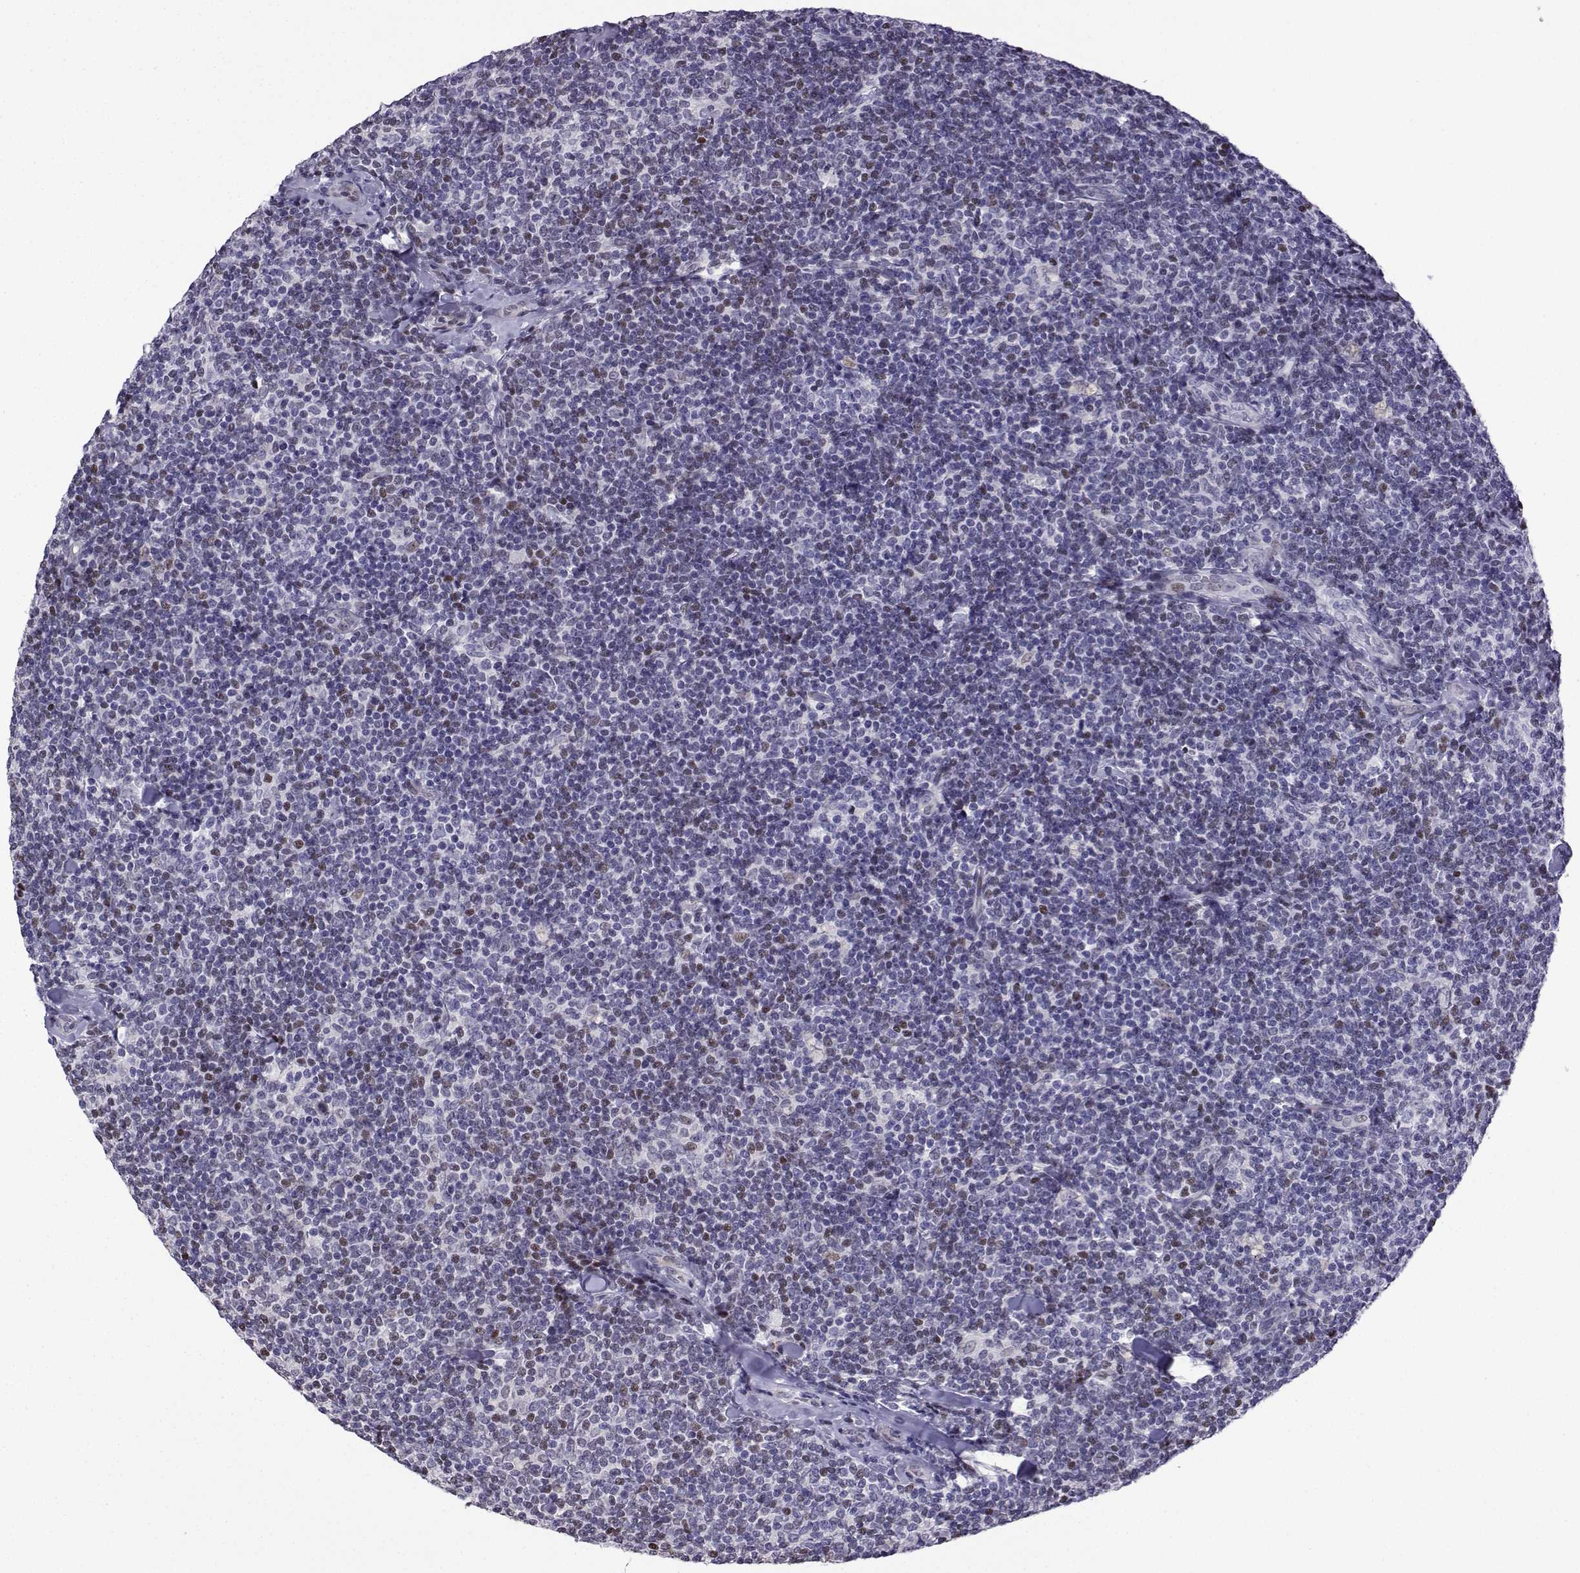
{"staining": {"intensity": "negative", "quantity": "none", "location": "none"}, "tissue": "lymphoma", "cell_type": "Tumor cells", "image_type": "cancer", "snomed": [{"axis": "morphology", "description": "Malignant lymphoma, non-Hodgkin's type, Low grade"}, {"axis": "topography", "description": "Lymph node"}], "caption": "This is an immunohistochemistry (IHC) micrograph of human lymphoma. There is no staining in tumor cells.", "gene": "CFAP70", "patient": {"sex": "female", "age": 56}}